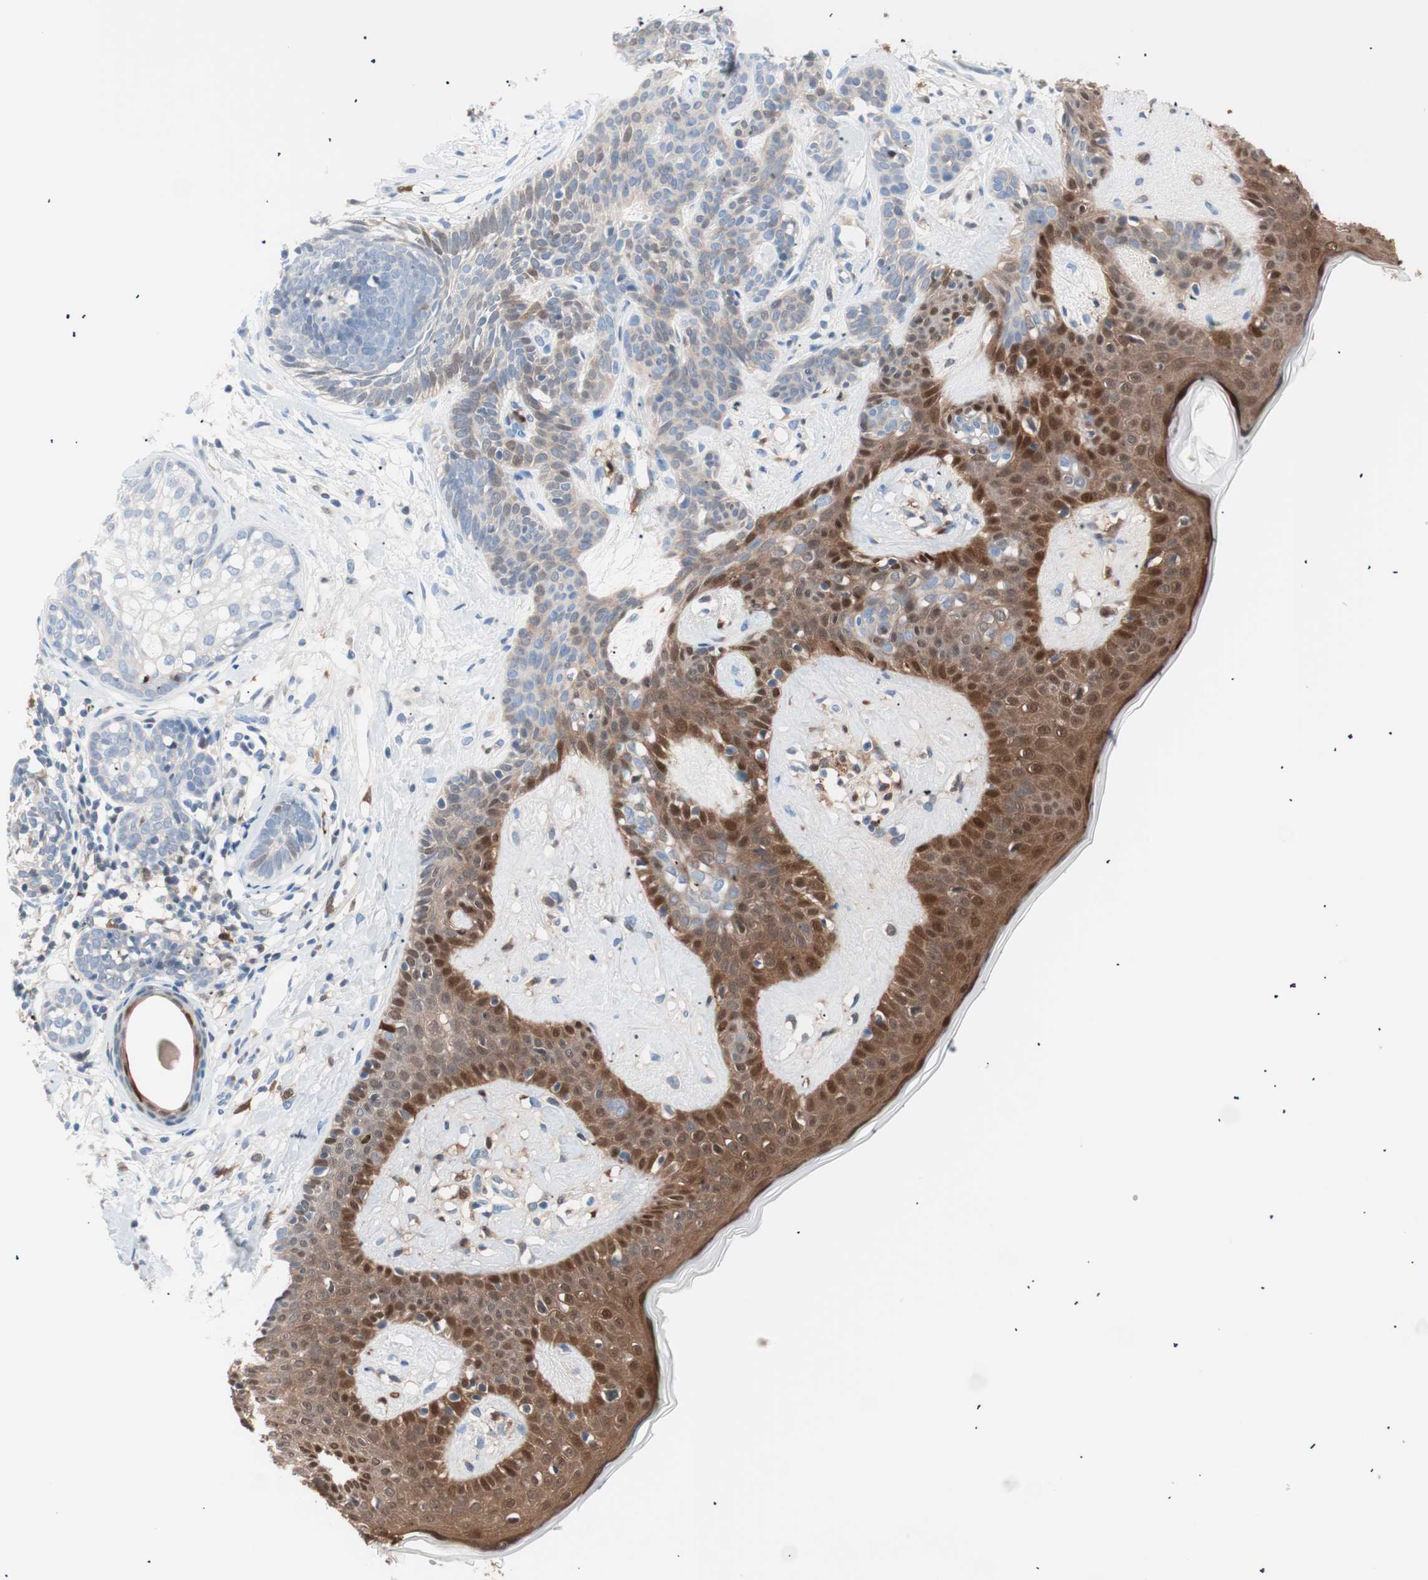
{"staining": {"intensity": "weak", "quantity": "25%-75%", "location": "cytoplasmic/membranous,nuclear"}, "tissue": "skin cancer", "cell_type": "Tumor cells", "image_type": "cancer", "snomed": [{"axis": "morphology", "description": "Developmental malformation"}, {"axis": "morphology", "description": "Basal cell carcinoma"}, {"axis": "topography", "description": "Skin"}], "caption": "There is low levels of weak cytoplasmic/membranous and nuclear positivity in tumor cells of skin basal cell carcinoma, as demonstrated by immunohistochemical staining (brown color).", "gene": "IL18", "patient": {"sex": "female", "age": 62}}